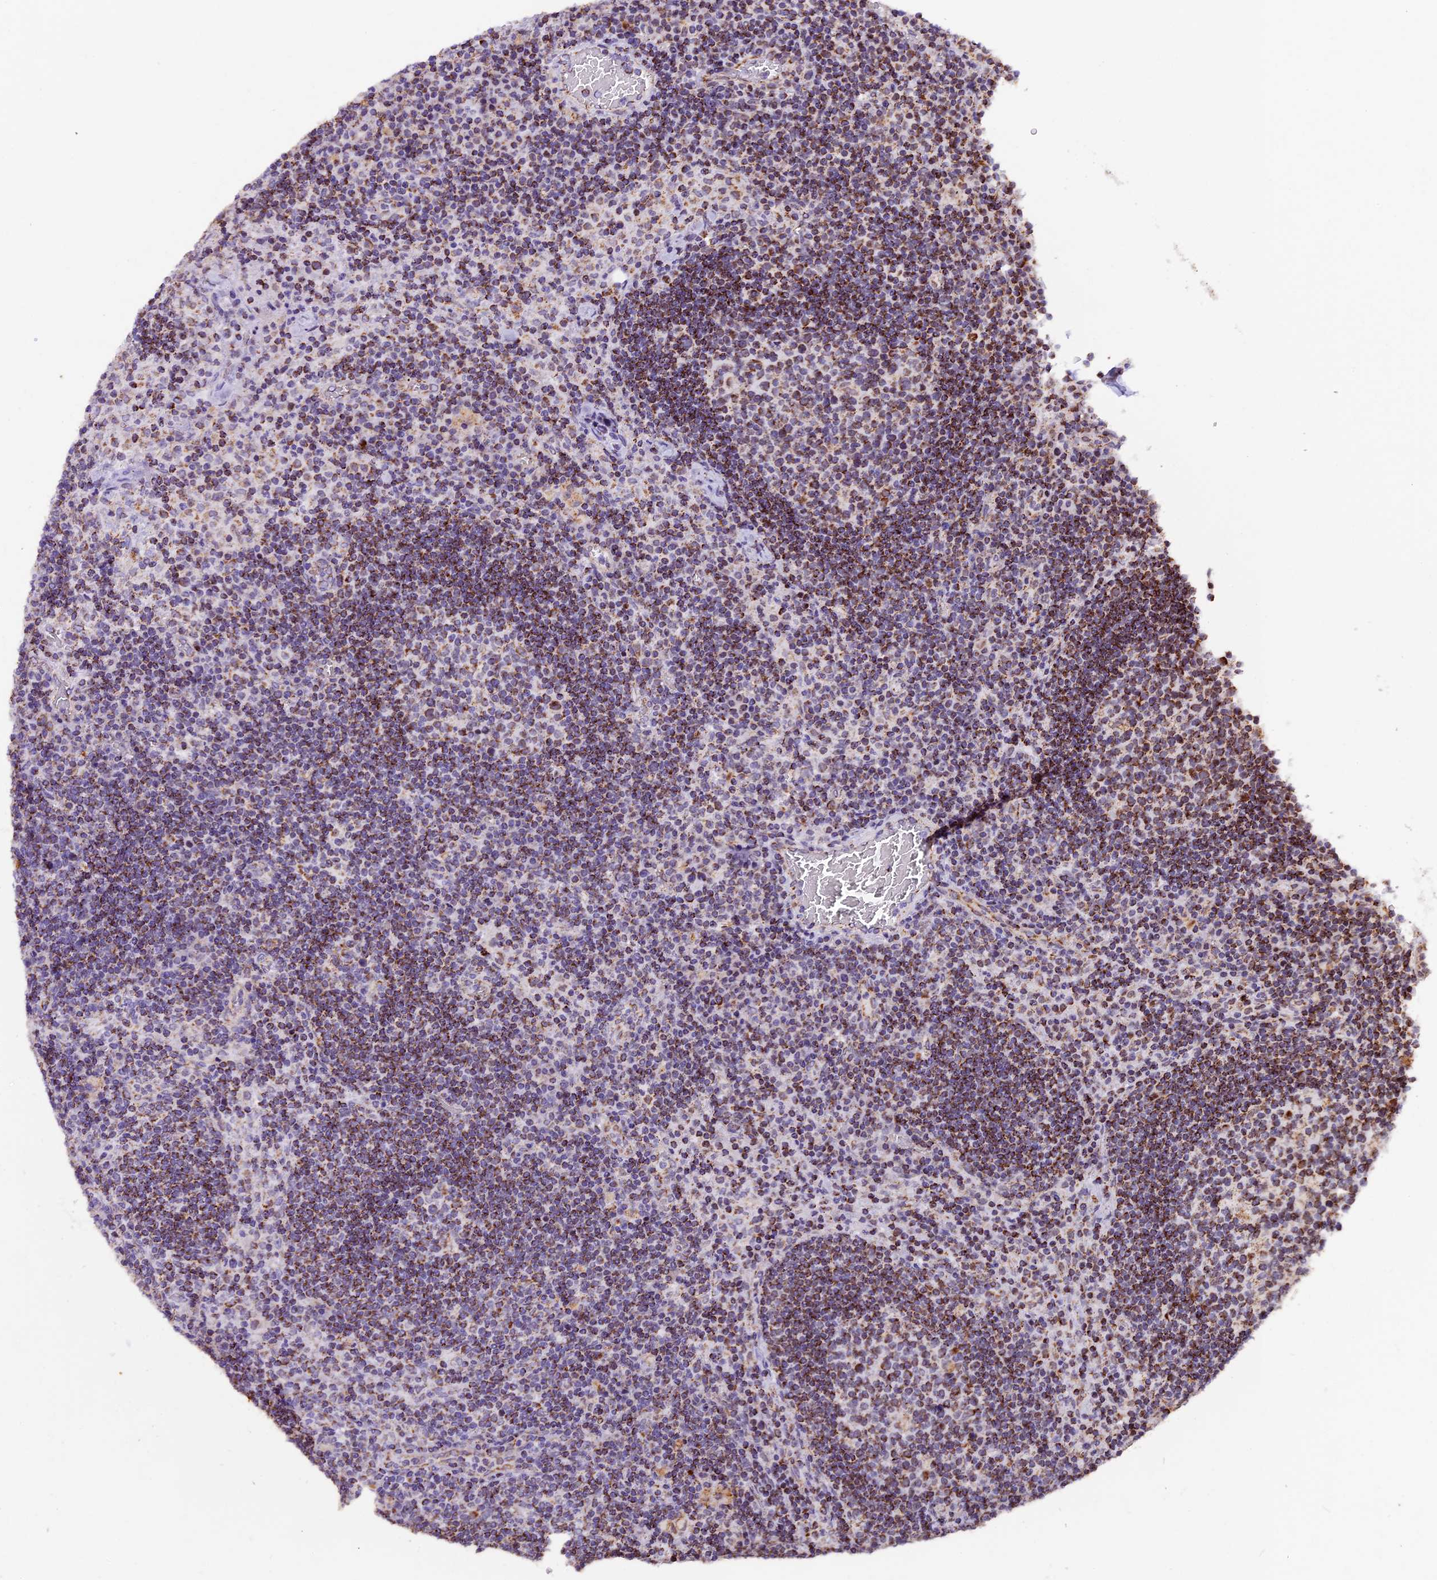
{"staining": {"intensity": "moderate", "quantity": "25%-75%", "location": "cytoplasmic/membranous"}, "tissue": "lymph node", "cell_type": "Germinal center cells", "image_type": "normal", "snomed": [{"axis": "morphology", "description": "Normal tissue, NOS"}, {"axis": "topography", "description": "Lymph node"}], "caption": "Immunohistochemical staining of benign human lymph node reveals 25%-75% levels of moderate cytoplasmic/membranous protein staining in approximately 25%-75% of germinal center cells.", "gene": "TFAM", "patient": {"sex": "male", "age": 58}}